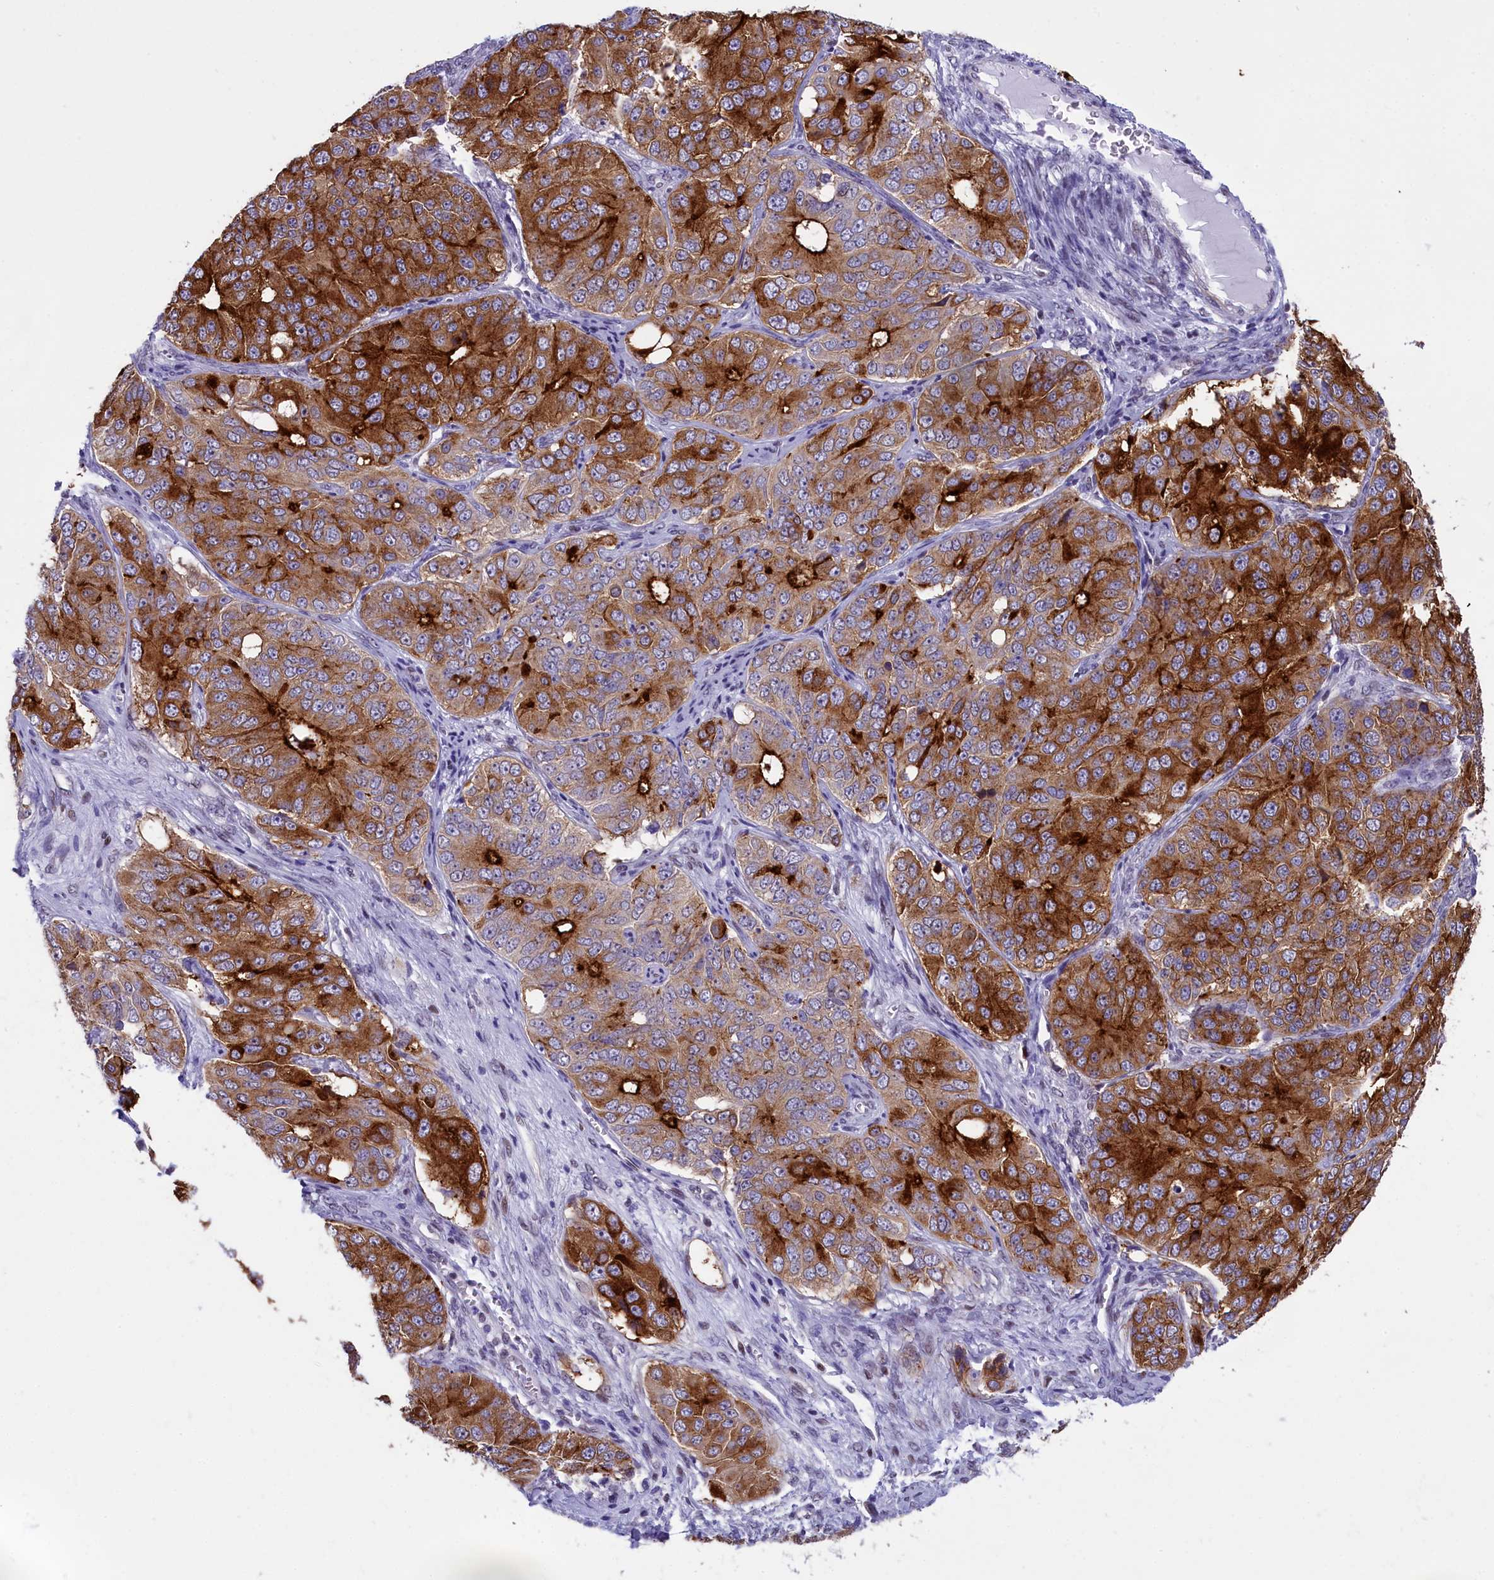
{"staining": {"intensity": "strong", "quantity": ">75%", "location": "cytoplasmic/membranous"}, "tissue": "ovarian cancer", "cell_type": "Tumor cells", "image_type": "cancer", "snomed": [{"axis": "morphology", "description": "Carcinoma, endometroid"}, {"axis": "topography", "description": "Ovary"}], "caption": "DAB (3,3'-diaminobenzidine) immunohistochemical staining of human ovarian endometroid carcinoma shows strong cytoplasmic/membranous protein expression in approximately >75% of tumor cells.", "gene": "SPIRE2", "patient": {"sex": "female", "age": 51}}